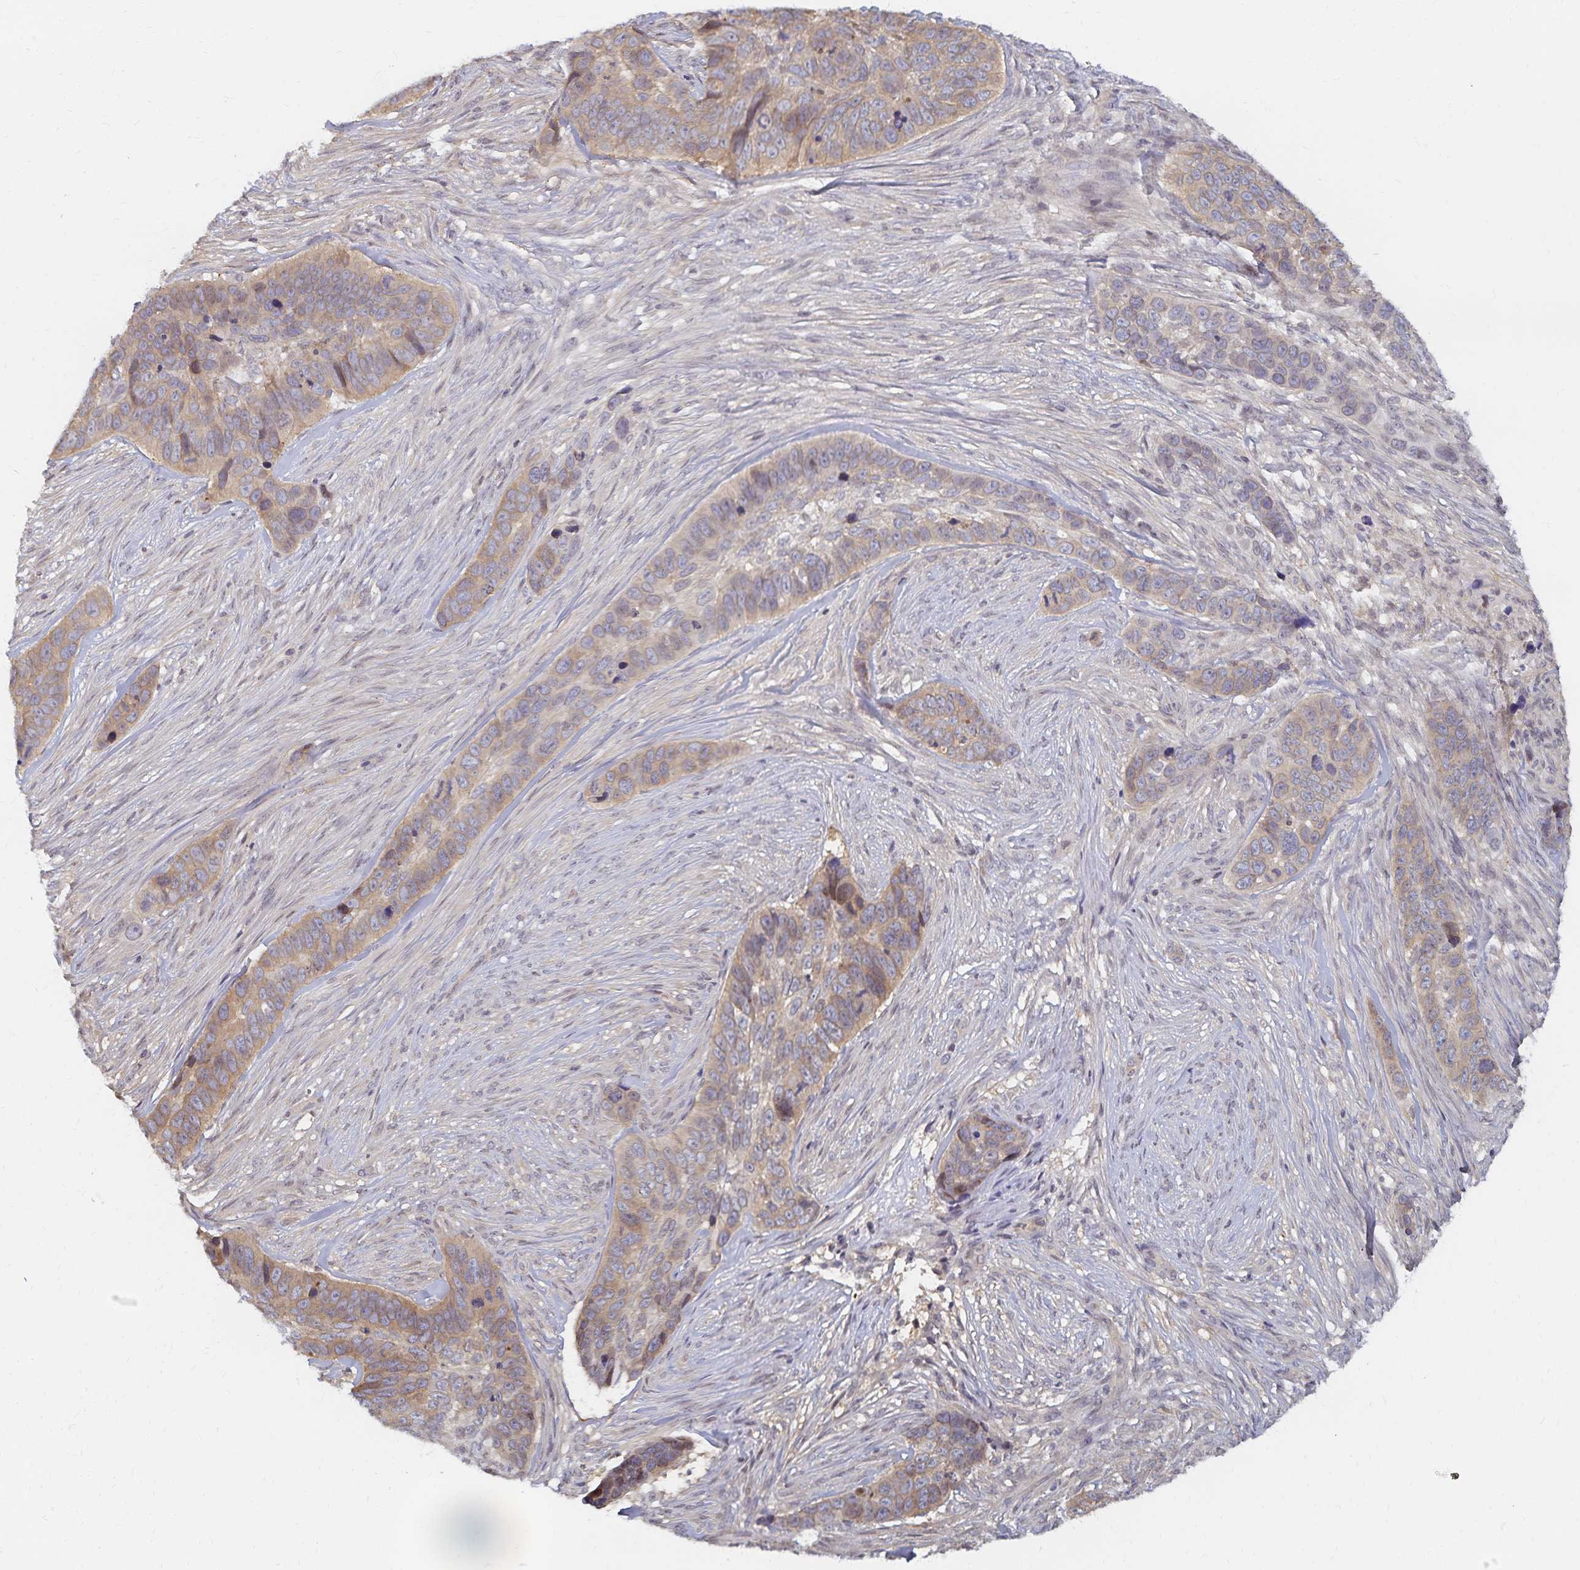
{"staining": {"intensity": "weak", "quantity": "<25%", "location": "cytoplasmic/membranous"}, "tissue": "skin cancer", "cell_type": "Tumor cells", "image_type": "cancer", "snomed": [{"axis": "morphology", "description": "Basal cell carcinoma"}, {"axis": "topography", "description": "Skin"}], "caption": "The image demonstrates no significant positivity in tumor cells of skin cancer.", "gene": "RAB9B", "patient": {"sex": "female", "age": 82}}